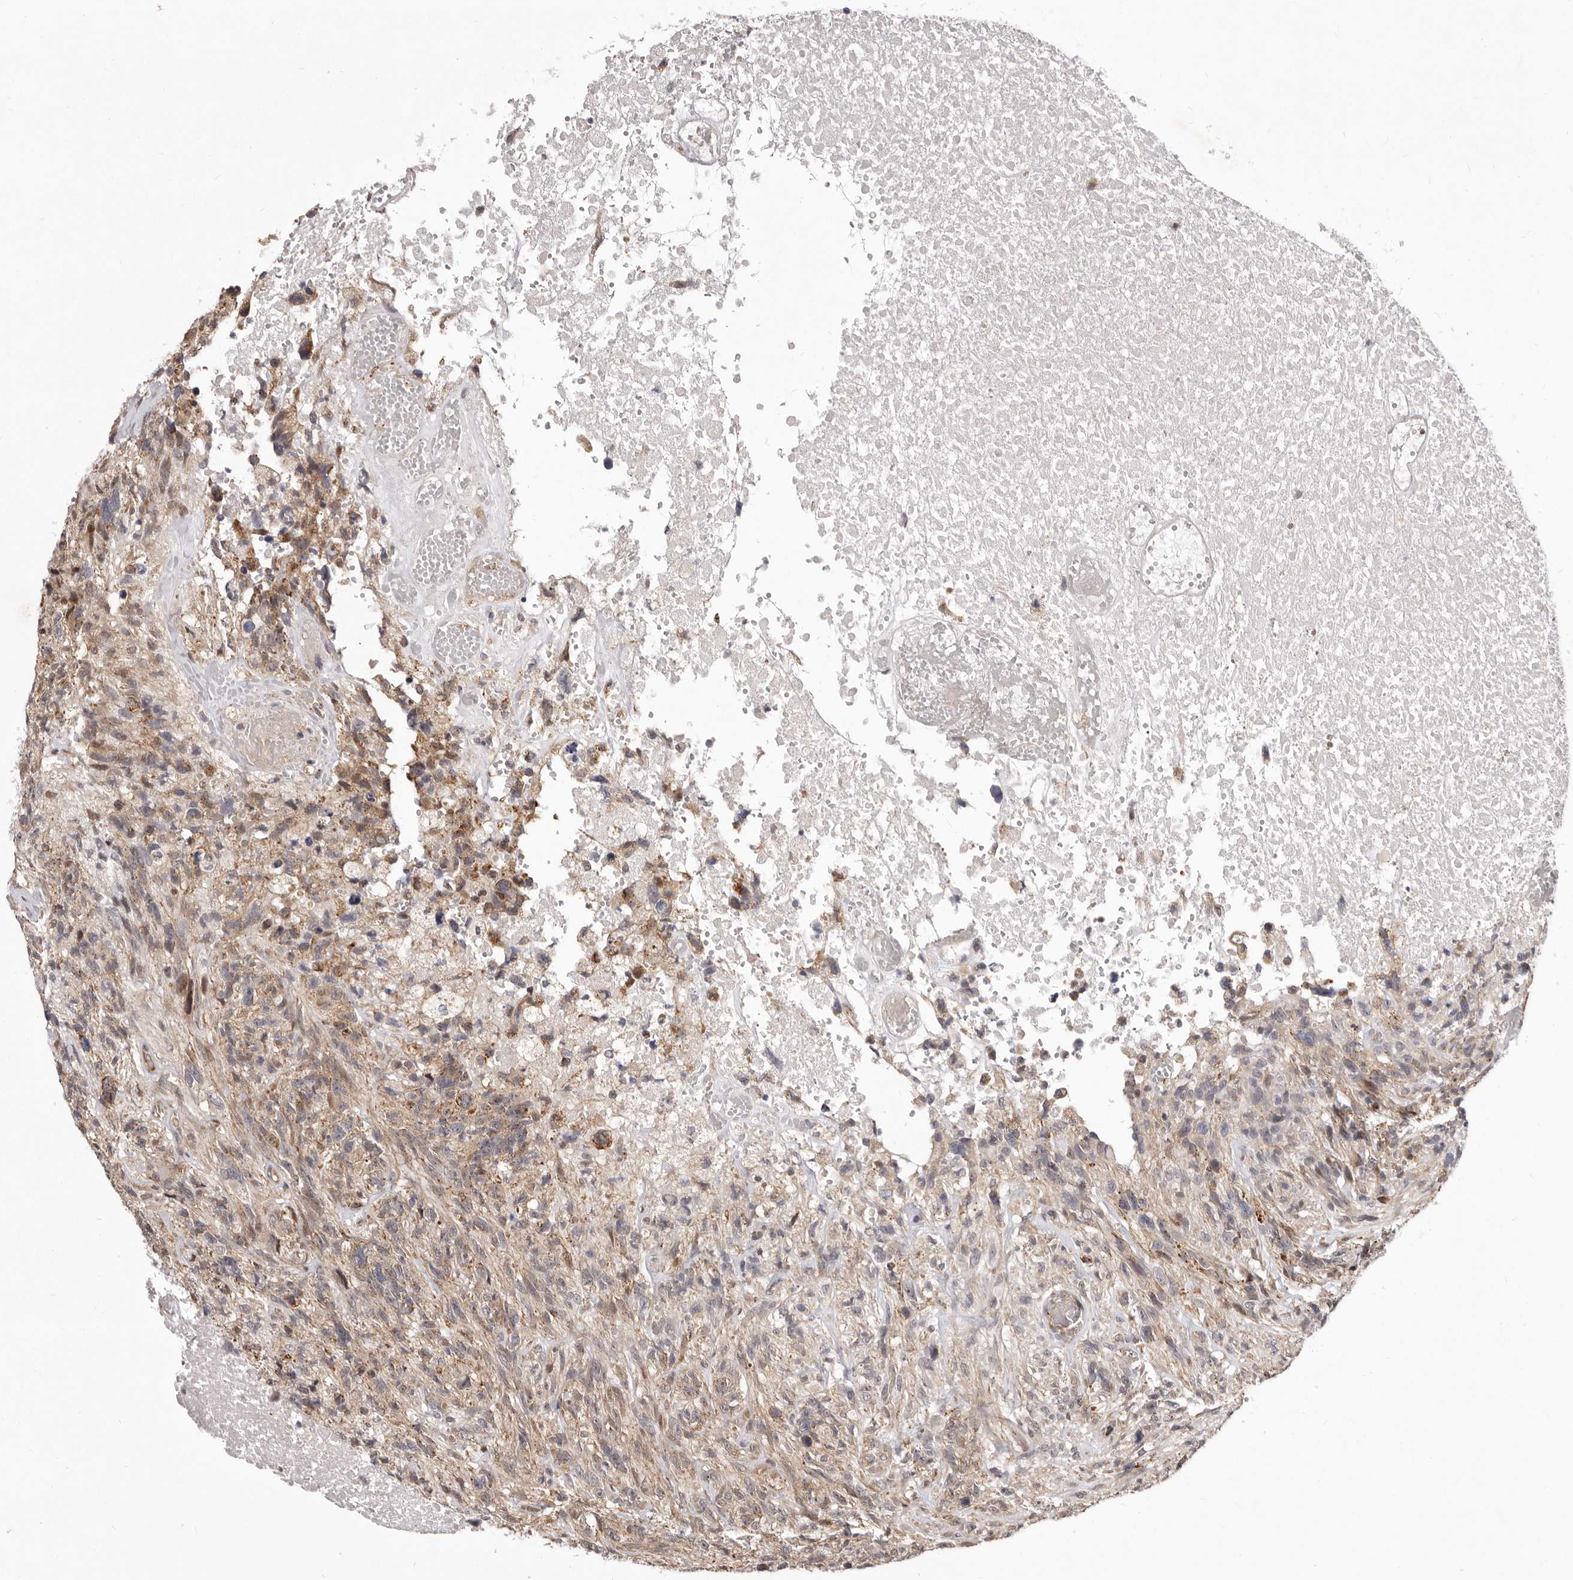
{"staining": {"intensity": "weak", "quantity": ">75%", "location": "cytoplasmic/membranous"}, "tissue": "glioma", "cell_type": "Tumor cells", "image_type": "cancer", "snomed": [{"axis": "morphology", "description": "Glioma, malignant, High grade"}, {"axis": "topography", "description": "Brain"}], "caption": "Malignant glioma (high-grade) tissue displays weak cytoplasmic/membranous positivity in approximately >75% of tumor cells, visualized by immunohistochemistry.", "gene": "GLRX3", "patient": {"sex": "male", "age": 69}}